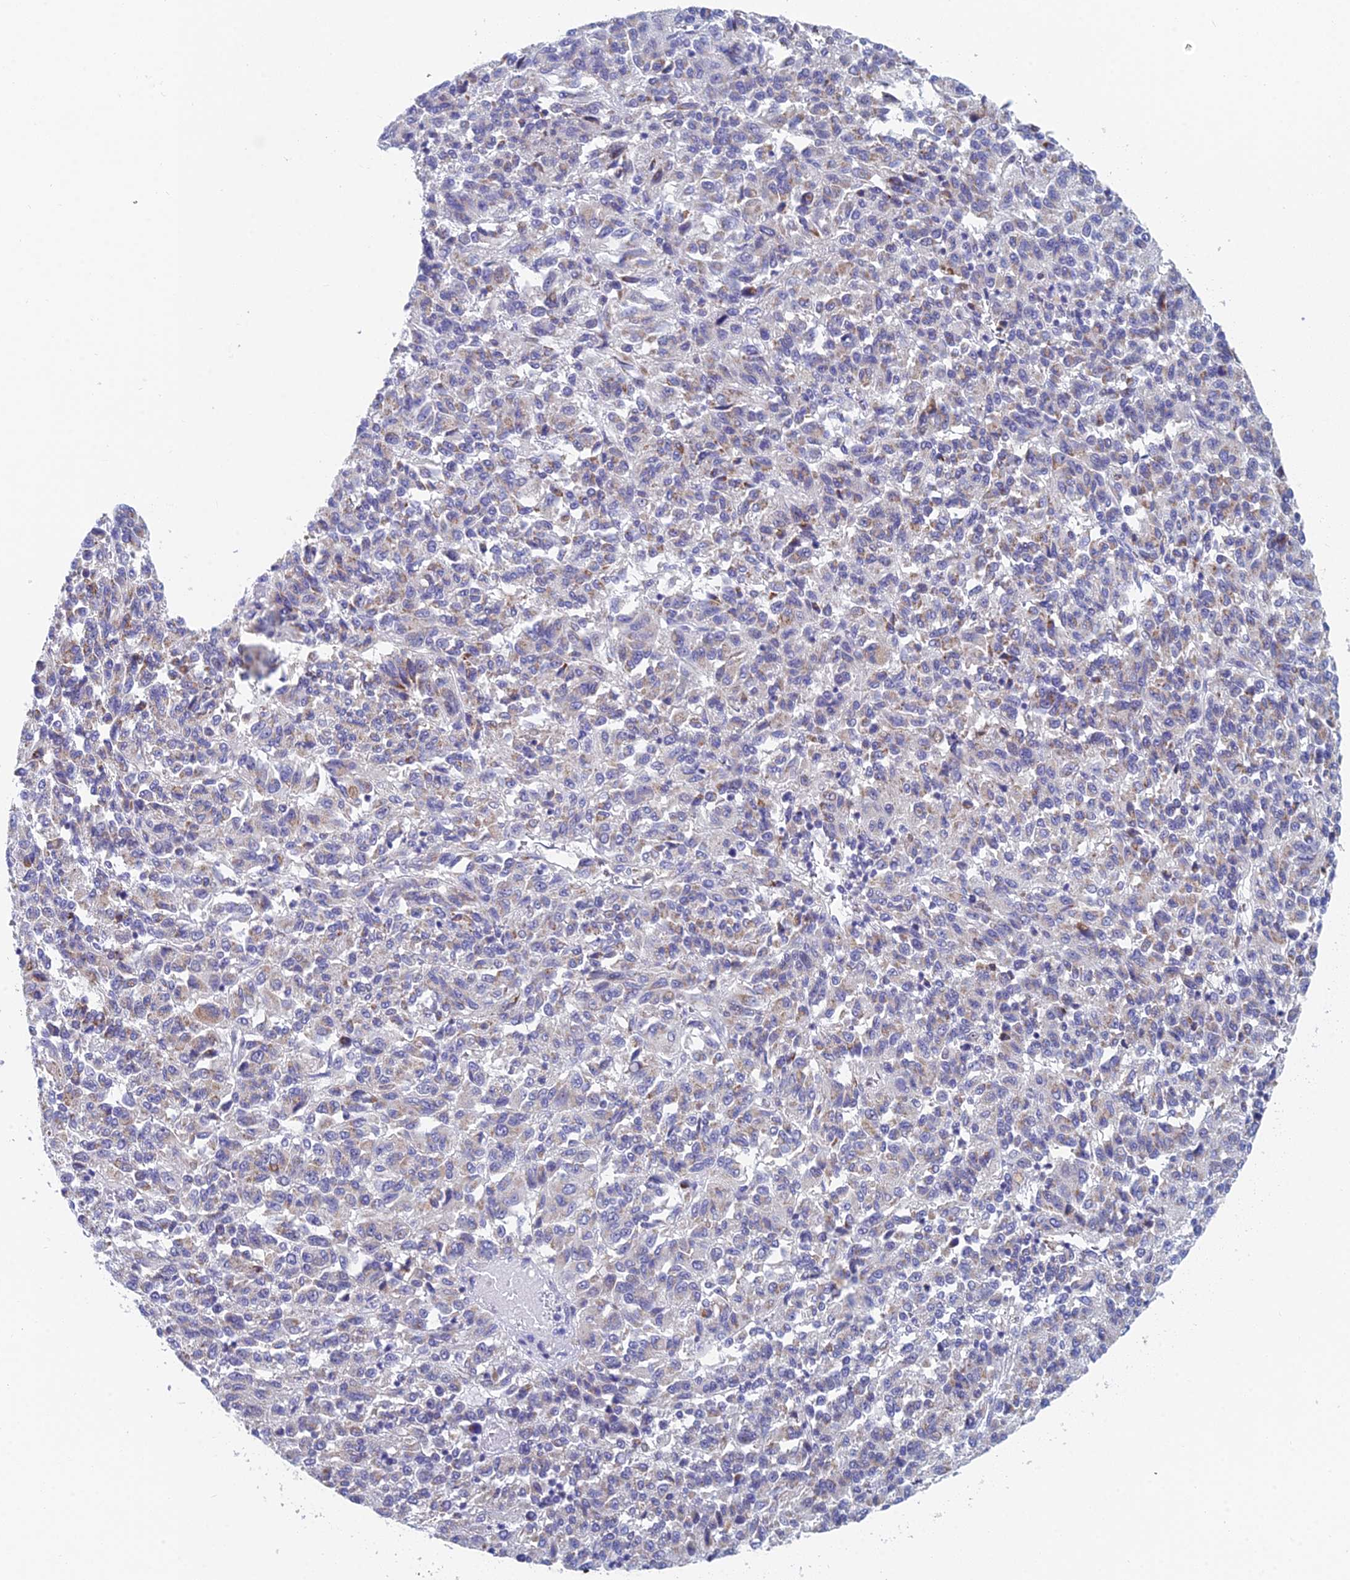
{"staining": {"intensity": "weak", "quantity": "25%-75%", "location": "cytoplasmic/membranous"}, "tissue": "melanoma", "cell_type": "Tumor cells", "image_type": "cancer", "snomed": [{"axis": "morphology", "description": "Malignant melanoma, Metastatic site"}, {"axis": "topography", "description": "Lung"}], "caption": "Protein staining of malignant melanoma (metastatic site) tissue shows weak cytoplasmic/membranous positivity in approximately 25%-75% of tumor cells.", "gene": "ACSM1", "patient": {"sex": "male", "age": 64}}